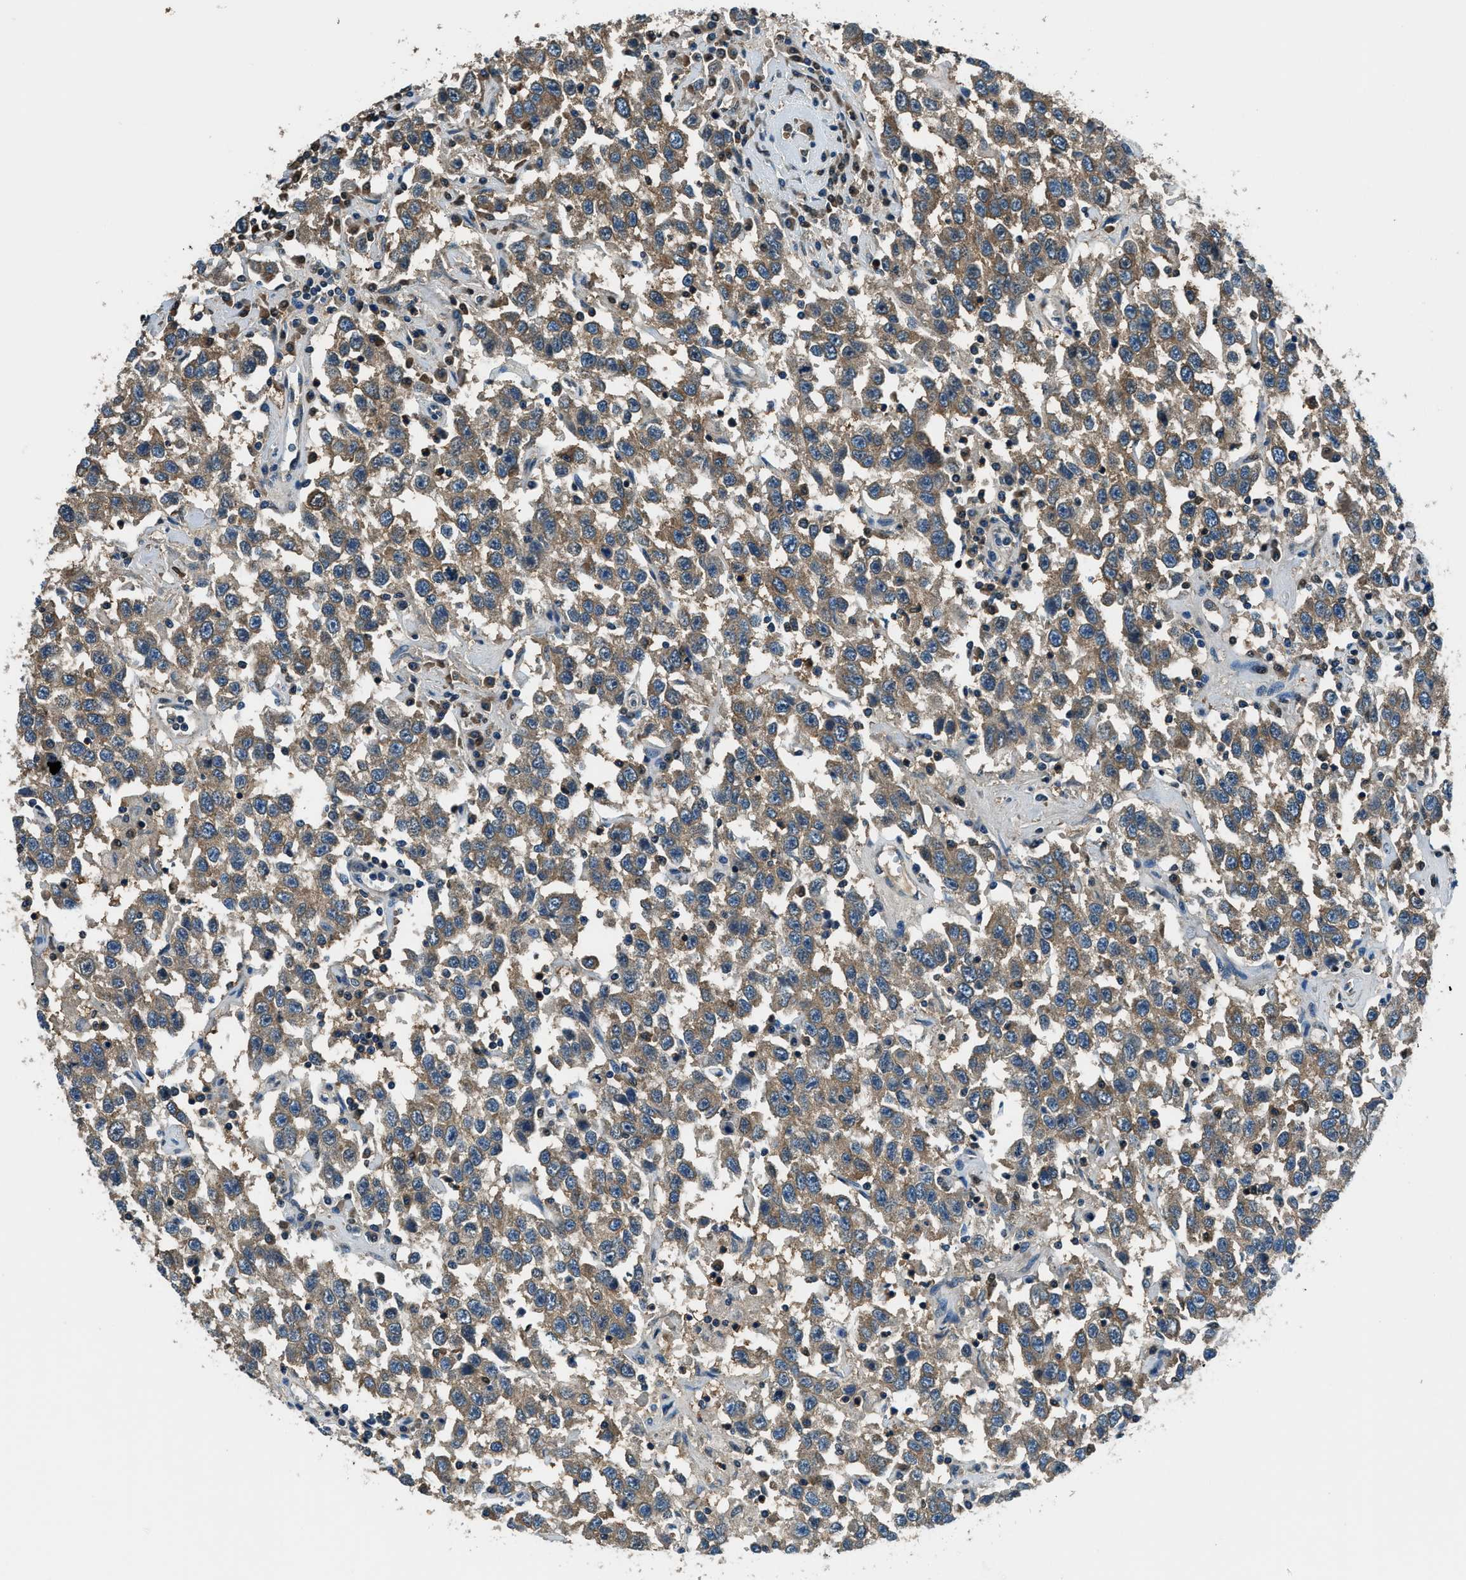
{"staining": {"intensity": "moderate", "quantity": ">75%", "location": "cytoplasmic/membranous"}, "tissue": "testis cancer", "cell_type": "Tumor cells", "image_type": "cancer", "snomed": [{"axis": "morphology", "description": "Seminoma, NOS"}, {"axis": "topography", "description": "Testis"}], "caption": "Testis seminoma stained for a protein displays moderate cytoplasmic/membranous positivity in tumor cells.", "gene": "ARFGAP2", "patient": {"sex": "male", "age": 41}}